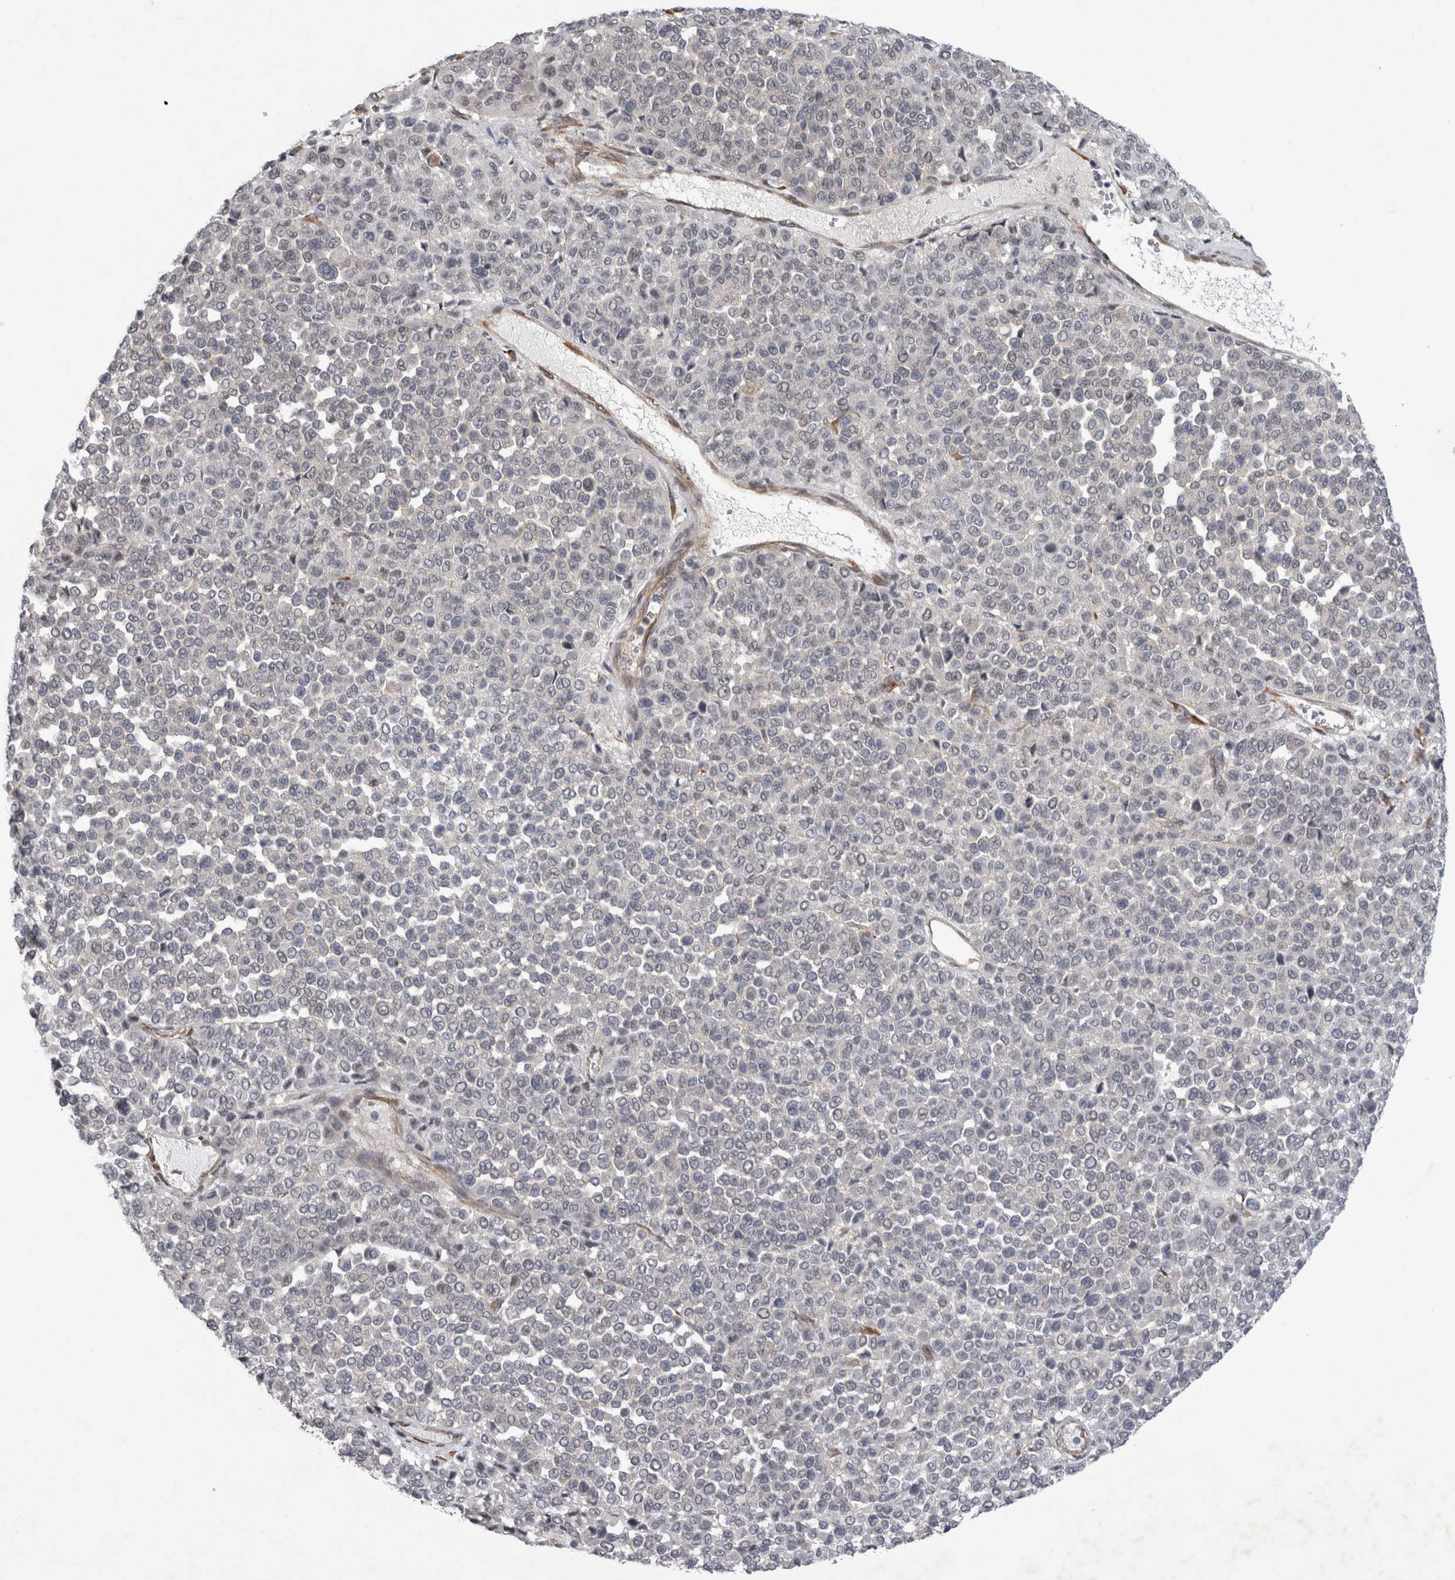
{"staining": {"intensity": "negative", "quantity": "none", "location": "none"}, "tissue": "melanoma", "cell_type": "Tumor cells", "image_type": "cancer", "snomed": [{"axis": "morphology", "description": "Malignant melanoma, Metastatic site"}, {"axis": "topography", "description": "Pancreas"}], "caption": "This image is of melanoma stained with immunohistochemistry to label a protein in brown with the nuclei are counter-stained blue. There is no positivity in tumor cells. Nuclei are stained in blue.", "gene": "PARP11", "patient": {"sex": "female", "age": 30}}